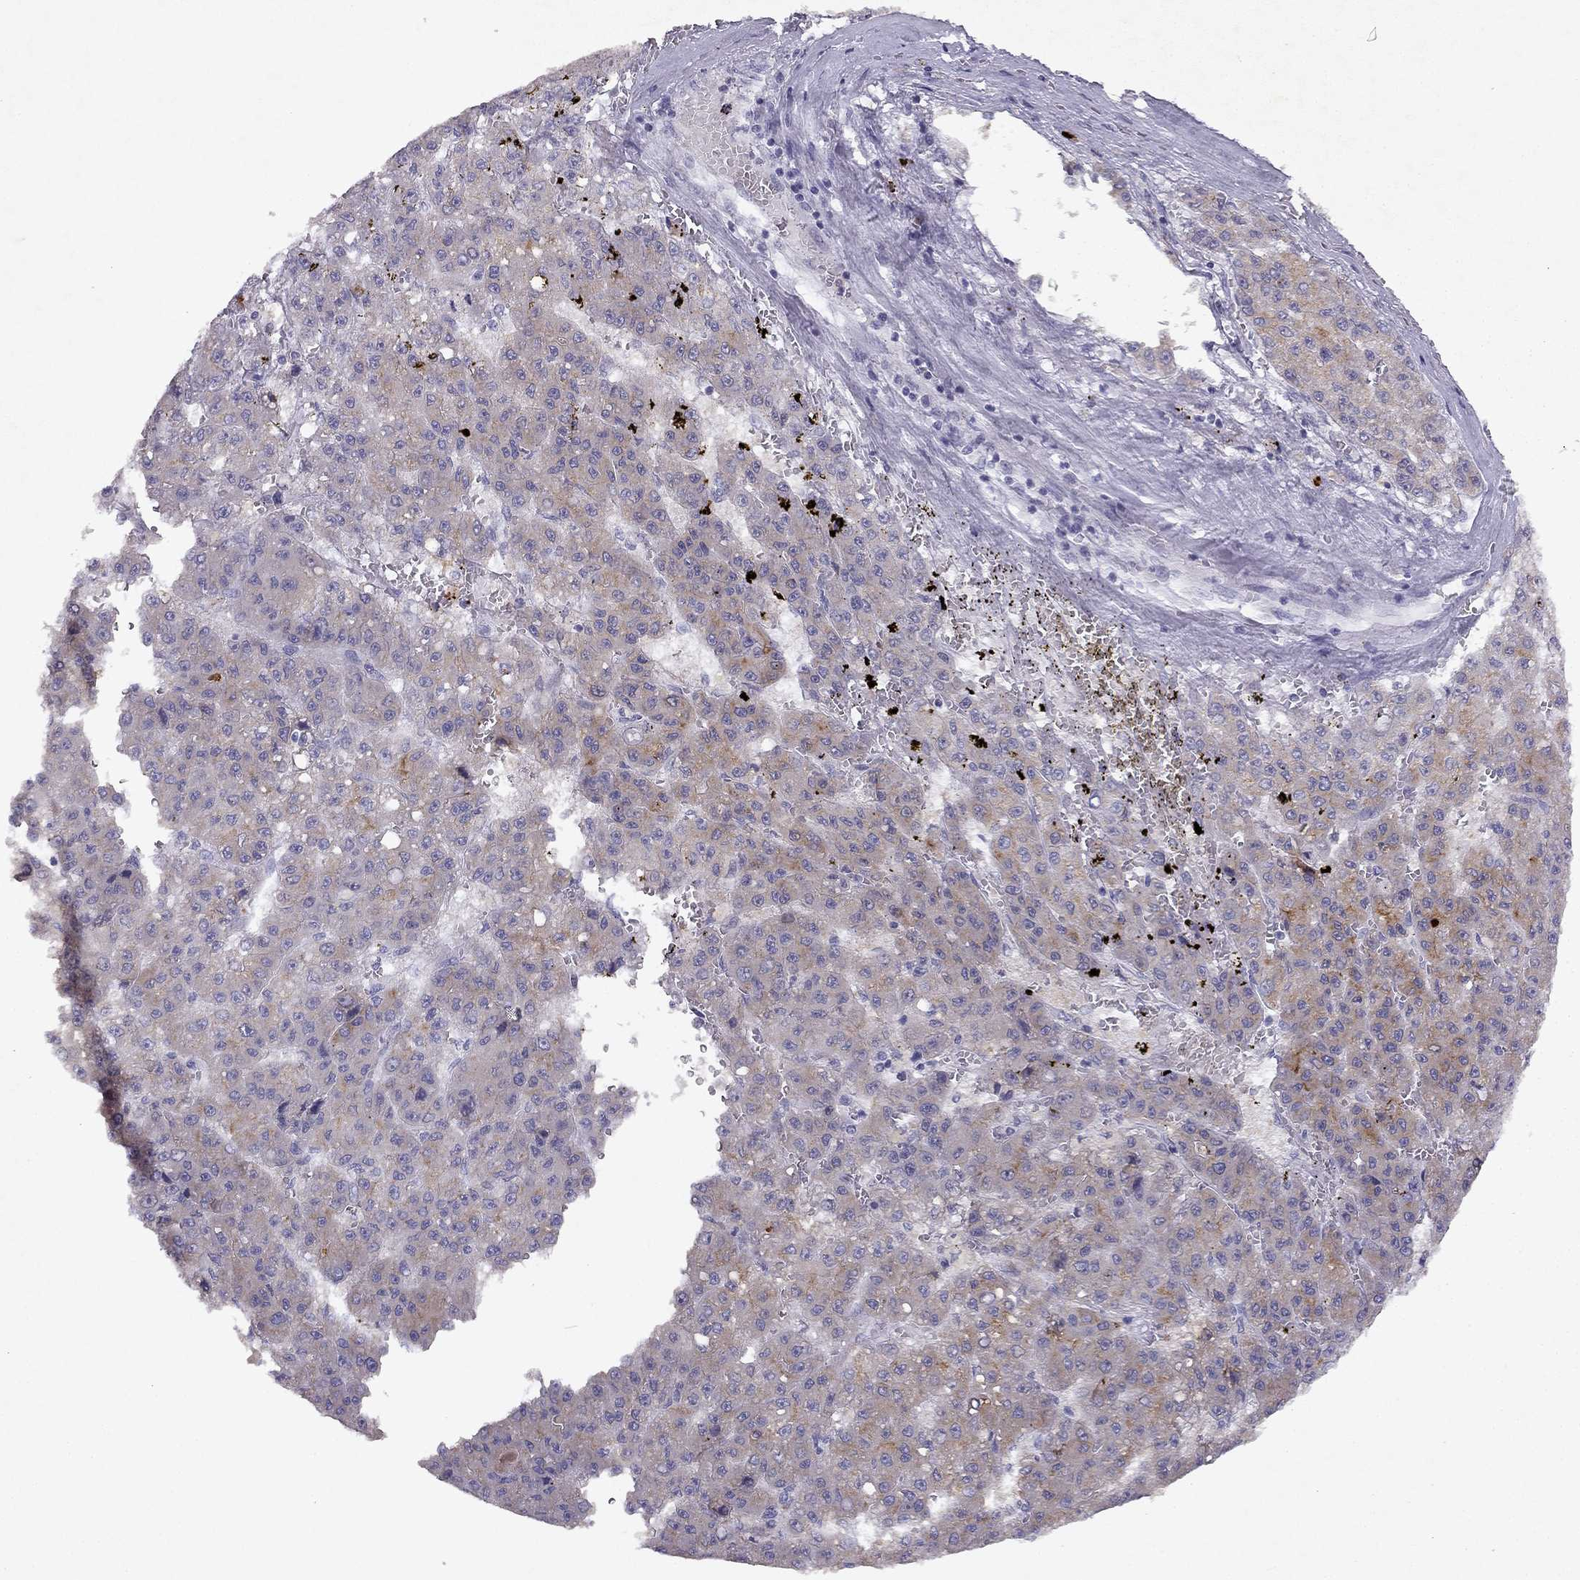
{"staining": {"intensity": "strong", "quantity": "<25%", "location": "cytoplasmic/membranous"}, "tissue": "liver cancer", "cell_type": "Tumor cells", "image_type": "cancer", "snomed": [{"axis": "morphology", "description": "Carcinoma, Hepatocellular, NOS"}, {"axis": "topography", "description": "Liver"}], "caption": "Liver cancer (hepatocellular carcinoma) tissue demonstrates strong cytoplasmic/membranous positivity in approximately <25% of tumor cells", "gene": "SLC6A4", "patient": {"sex": "male", "age": 70}}